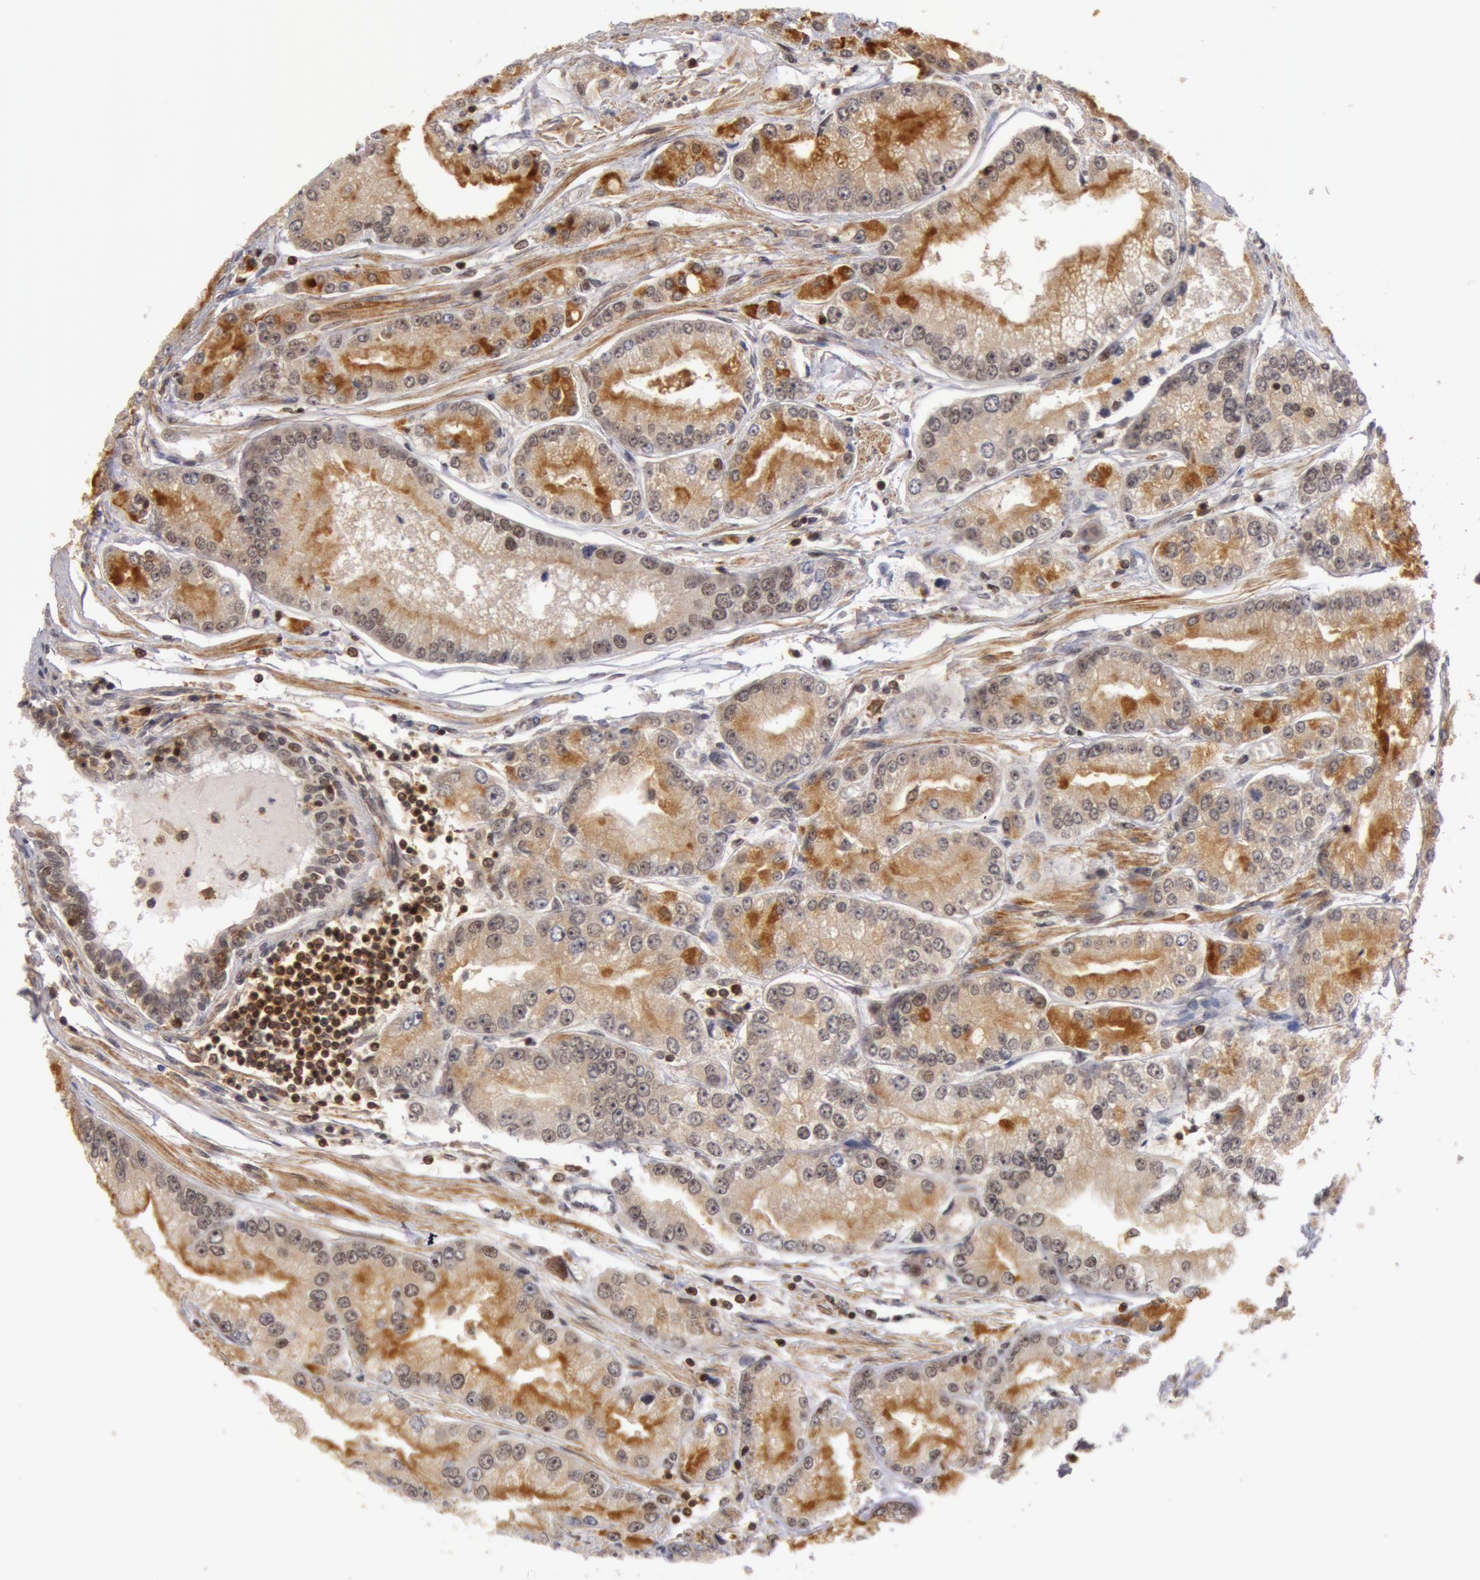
{"staining": {"intensity": "weak", "quantity": "25%-75%", "location": "cytoplasmic/membranous,nuclear"}, "tissue": "prostate cancer", "cell_type": "Tumor cells", "image_type": "cancer", "snomed": [{"axis": "morphology", "description": "Adenocarcinoma, Medium grade"}, {"axis": "topography", "description": "Prostate"}], "caption": "Tumor cells show low levels of weak cytoplasmic/membranous and nuclear positivity in approximately 25%-75% of cells in adenocarcinoma (medium-grade) (prostate). (IHC, brightfield microscopy, high magnification).", "gene": "ZNF350", "patient": {"sex": "male", "age": 72}}